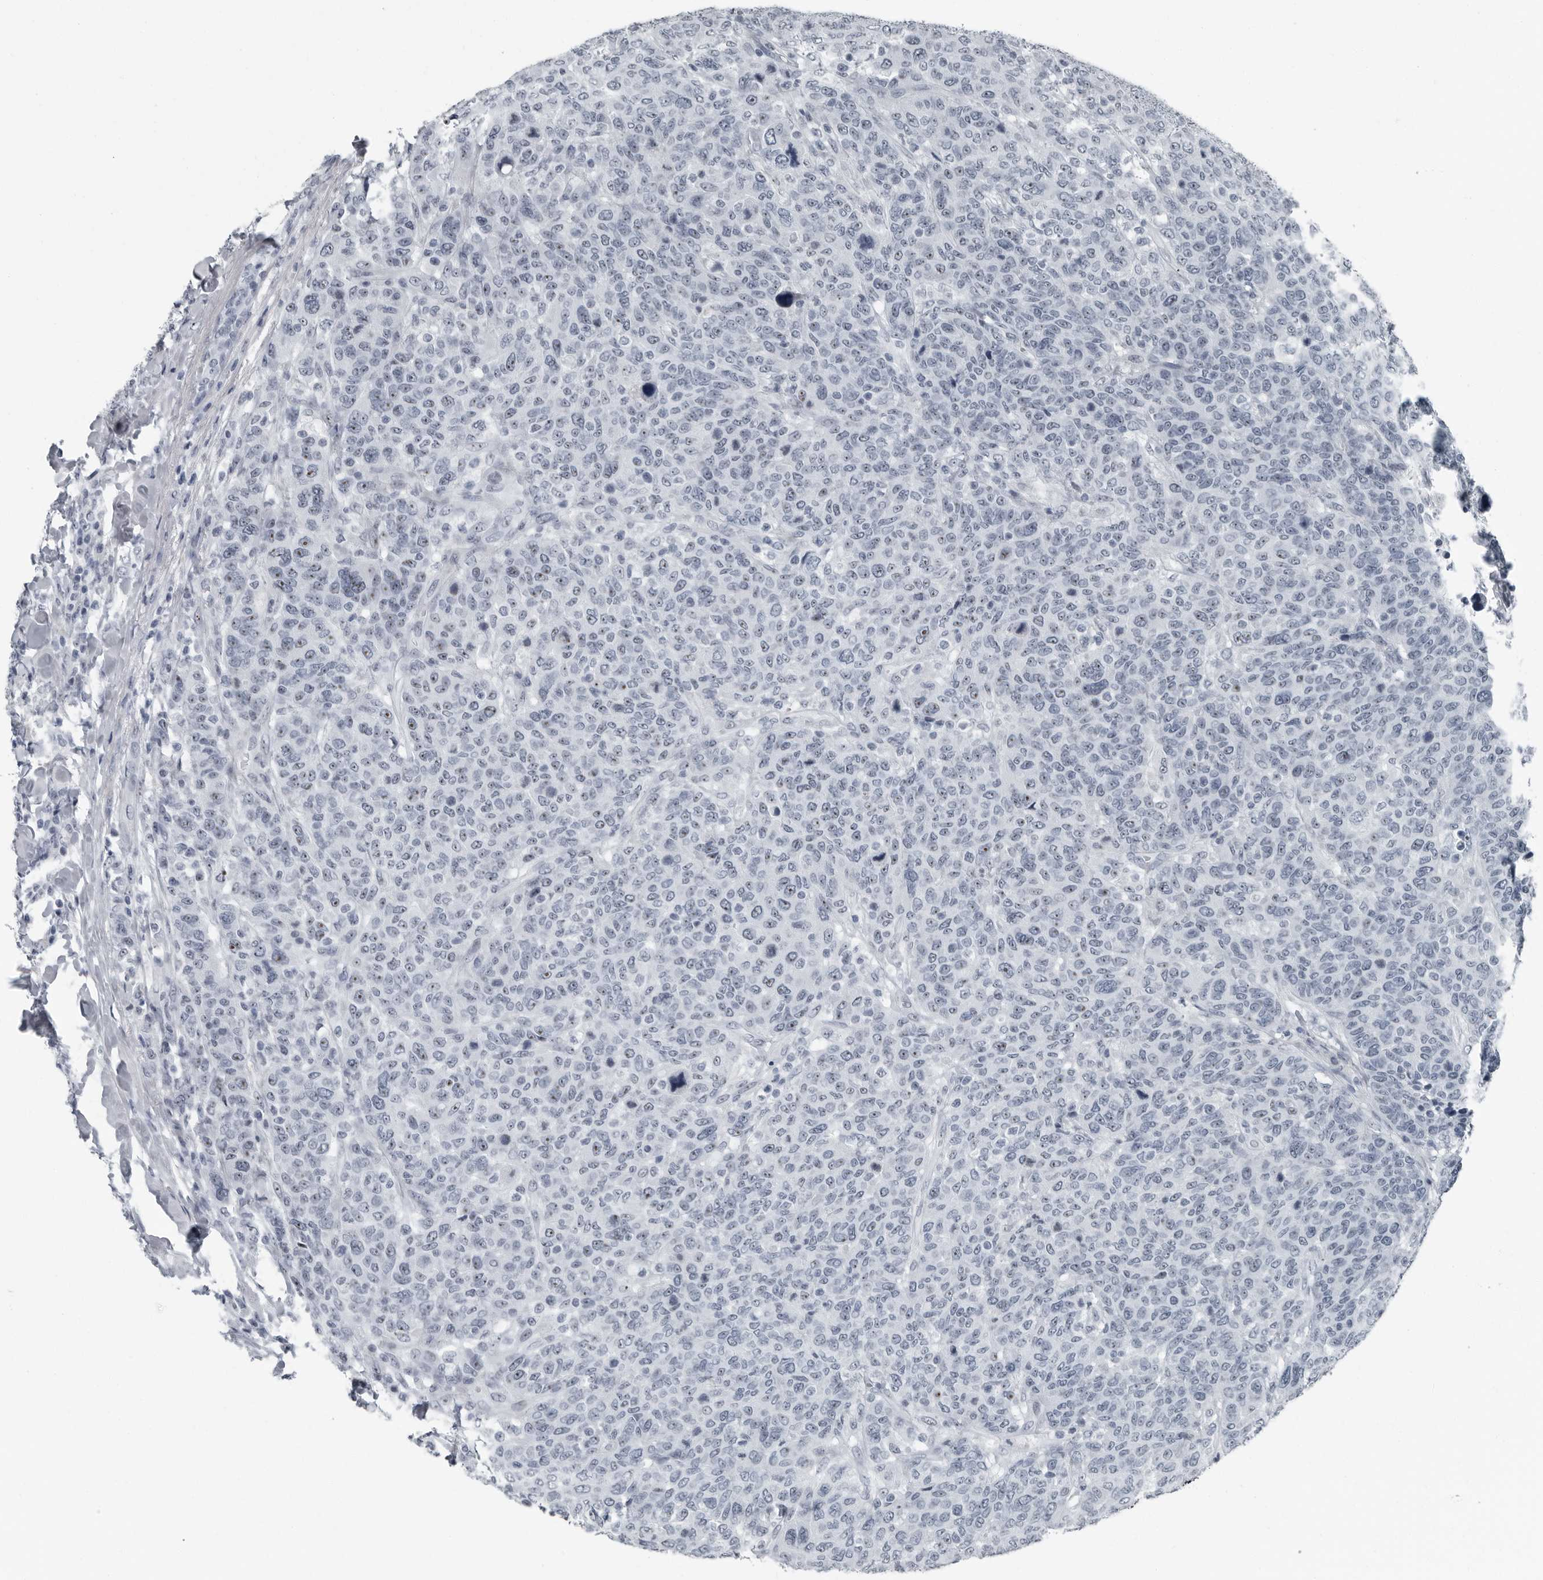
{"staining": {"intensity": "strong", "quantity": "<25%", "location": "nuclear"}, "tissue": "breast cancer", "cell_type": "Tumor cells", "image_type": "cancer", "snomed": [{"axis": "morphology", "description": "Duct carcinoma"}, {"axis": "topography", "description": "Breast"}], "caption": "Human breast cancer stained with a brown dye displays strong nuclear positive staining in about <25% of tumor cells.", "gene": "PDCD11", "patient": {"sex": "female", "age": 37}}